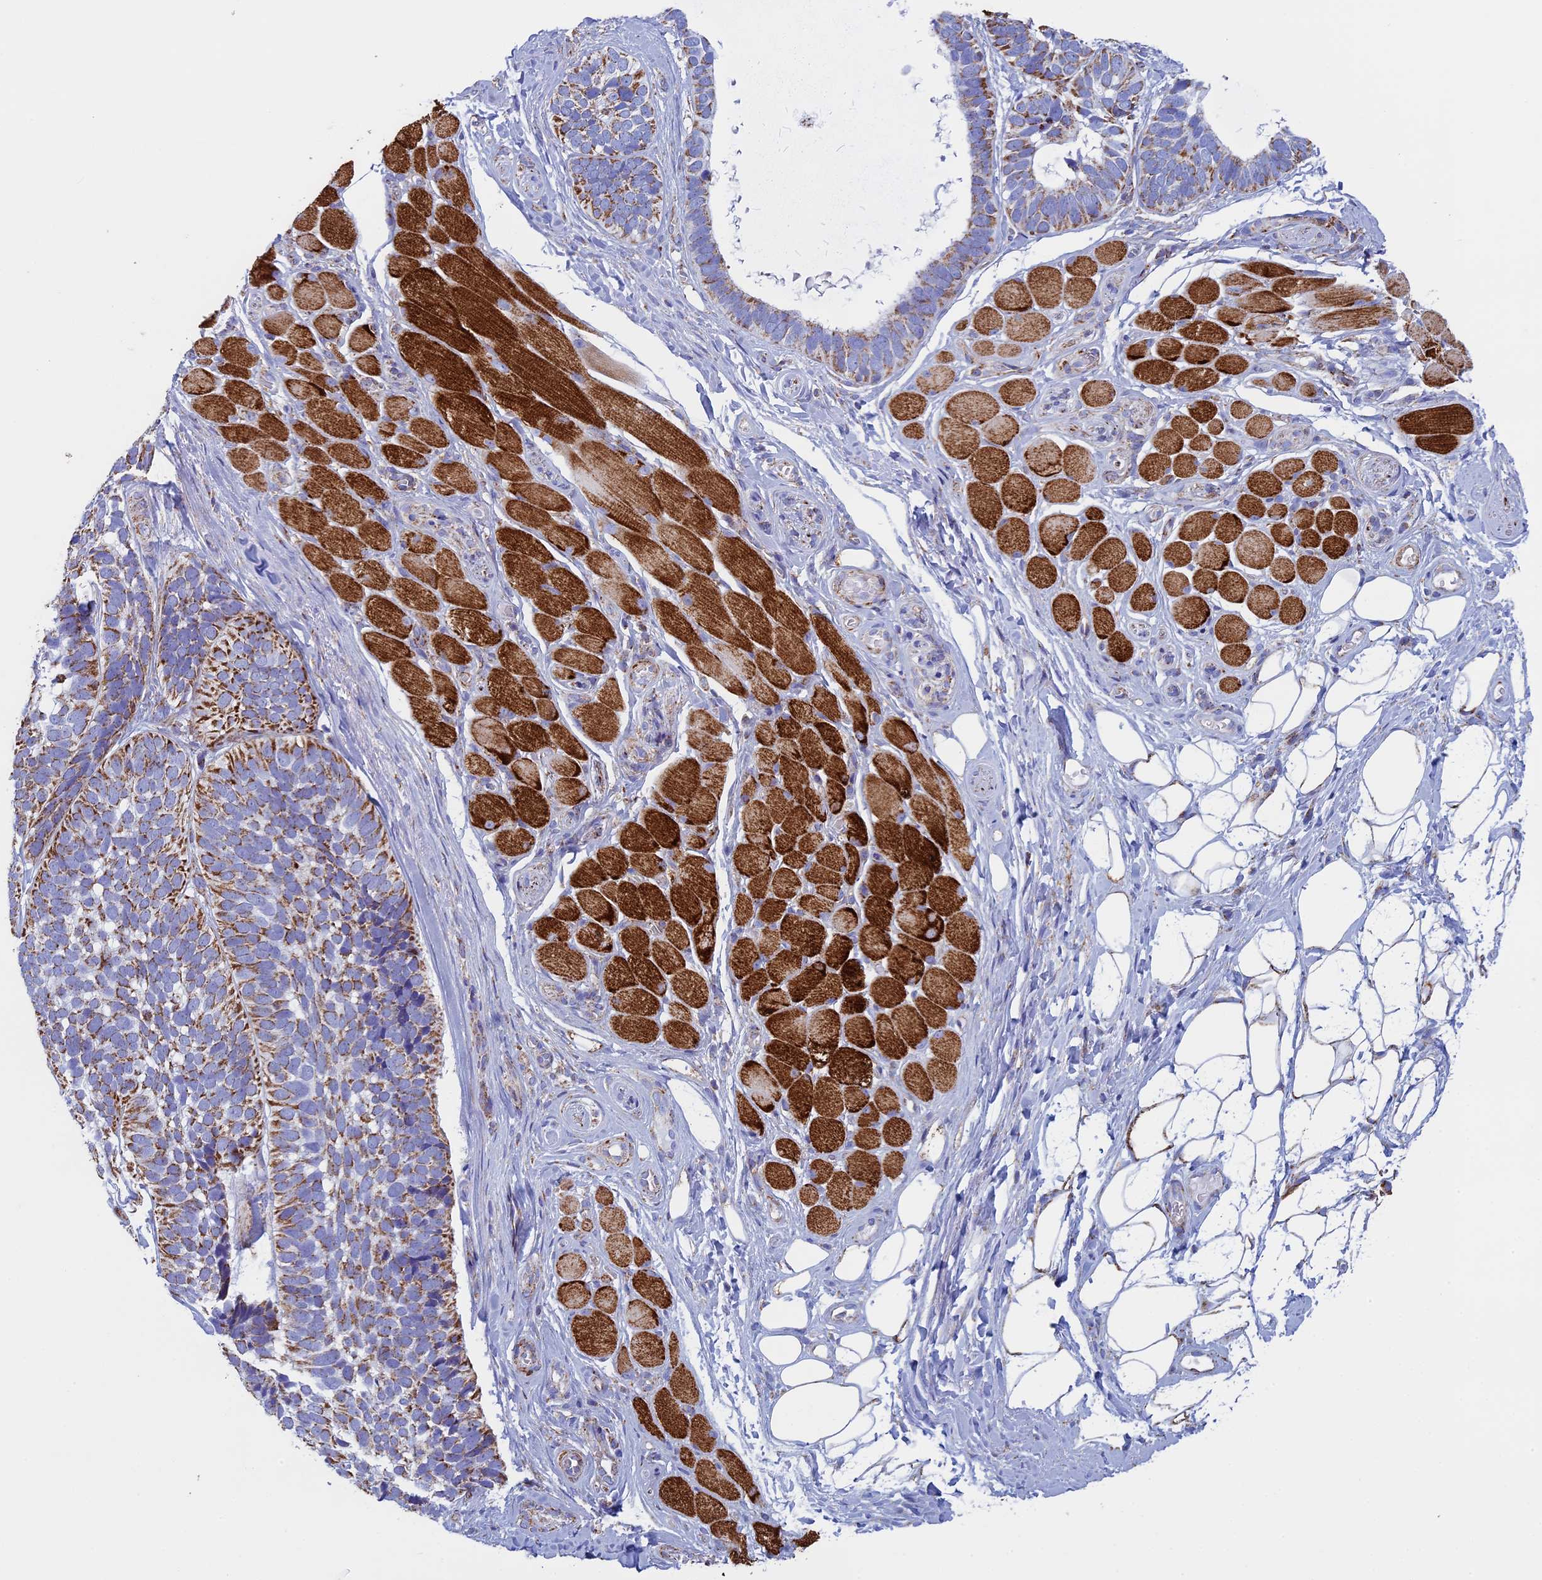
{"staining": {"intensity": "moderate", "quantity": ">75%", "location": "cytoplasmic/membranous"}, "tissue": "skin cancer", "cell_type": "Tumor cells", "image_type": "cancer", "snomed": [{"axis": "morphology", "description": "Basal cell carcinoma"}, {"axis": "topography", "description": "Skin"}], "caption": "There is medium levels of moderate cytoplasmic/membranous expression in tumor cells of skin basal cell carcinoma, as demonstrated by immunohistochemical staining (brown color).", "gene": "UQCRFS1", "patient": {"sex": "male", "age": 62}}